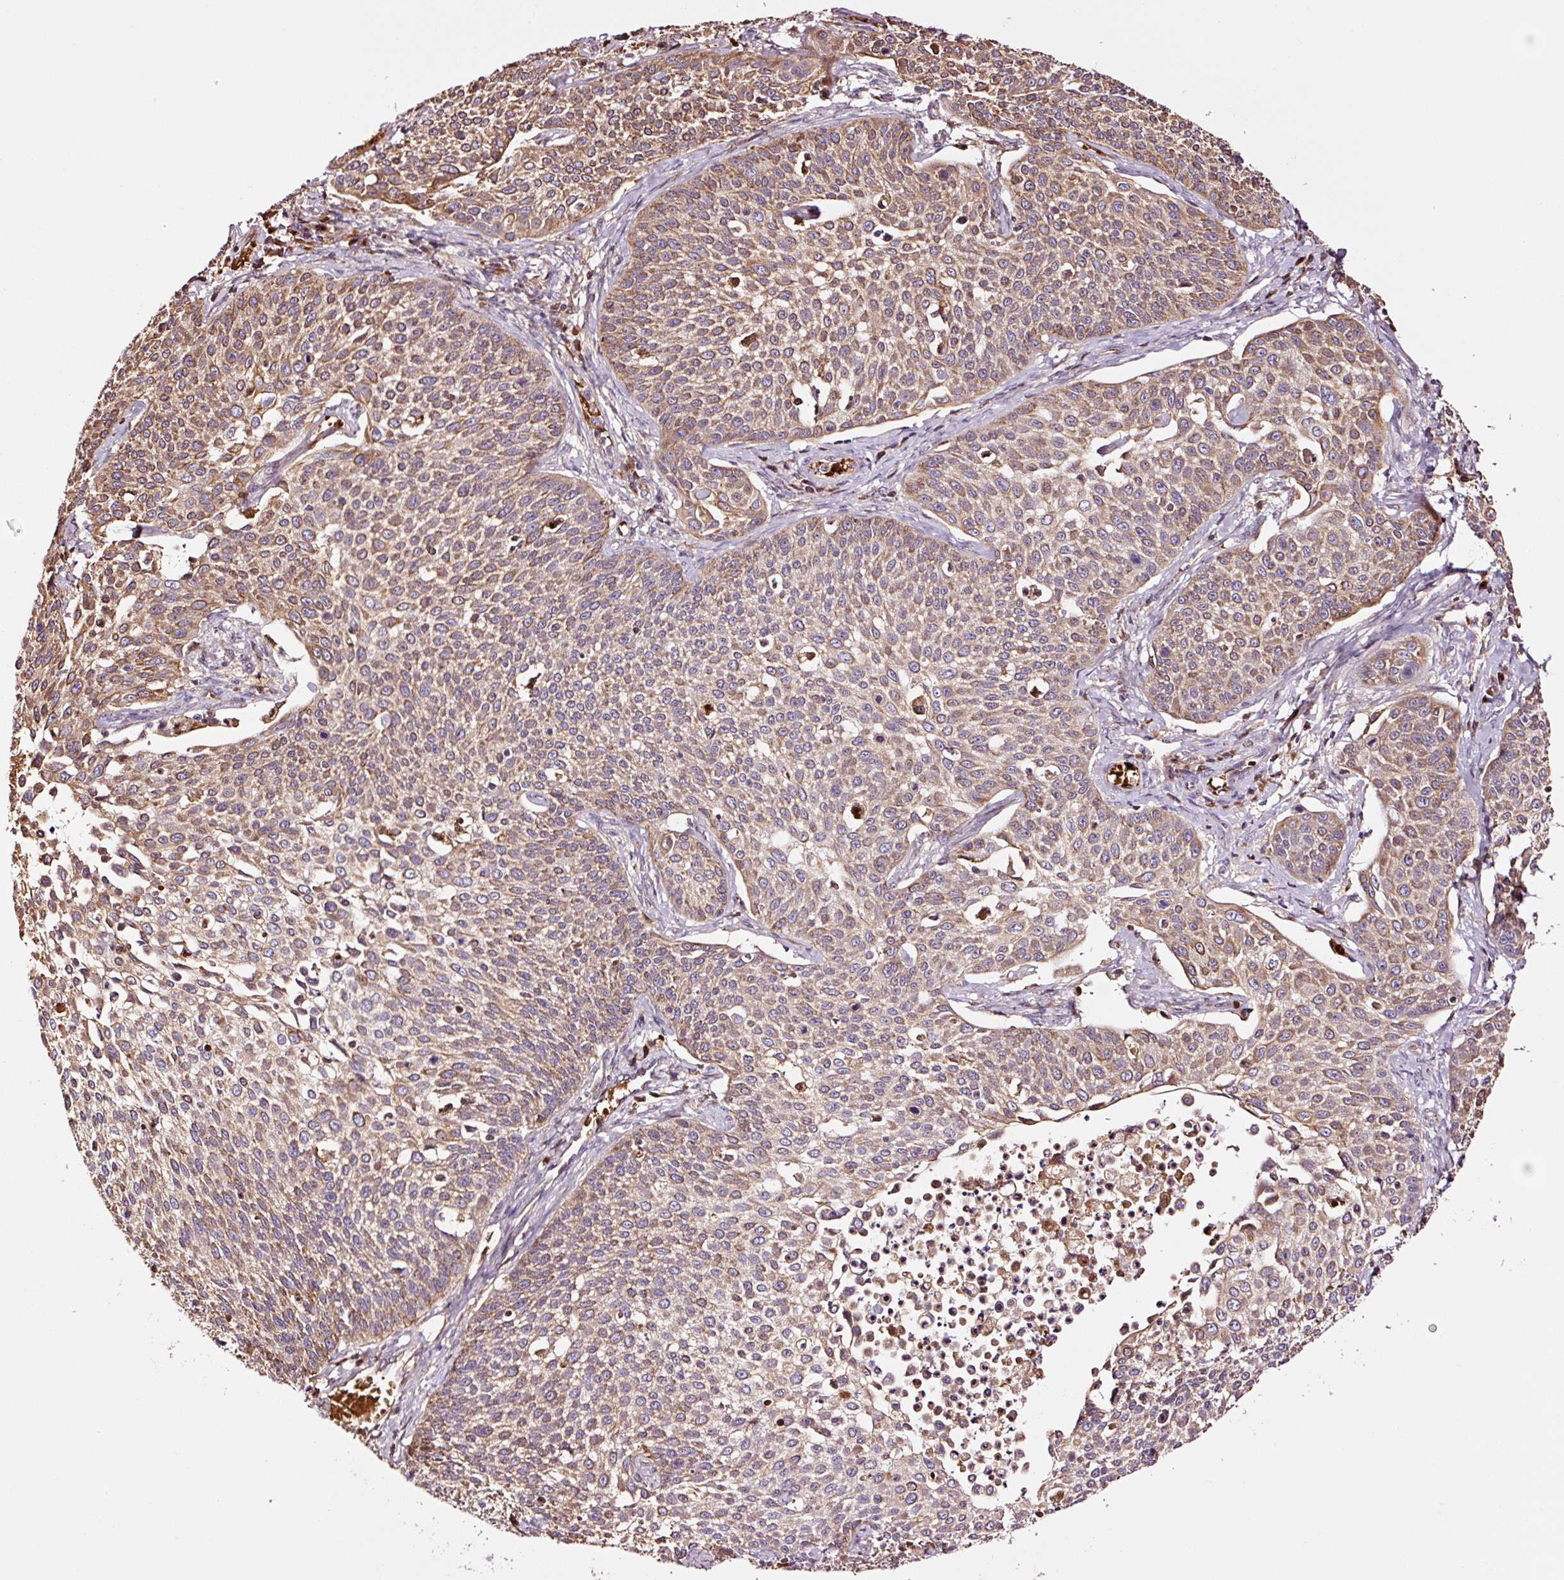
{"staining": {"intensity": "moderate", "quantity": ">75%", "location": "cytoplasmic/membranous"}, "tissue": "cervical cancer", "cell_type": "Tumor cells", "image_type": "cancer", "snomed": [{"axis": "morphology", "description": "Squamous cell carcinoma, NOS"}, {"axis": "topography", "description": "Cervix"}], "caption": "Immunohistochemical staining of squamous cell carcinoma (cervical) exhibits medium levels of moderate cytoplasmic/membranous expression in approximately >75% of tumor cells.", "gene": "PGLYRP2", "patient": {"sex": "female", "age": 34}}